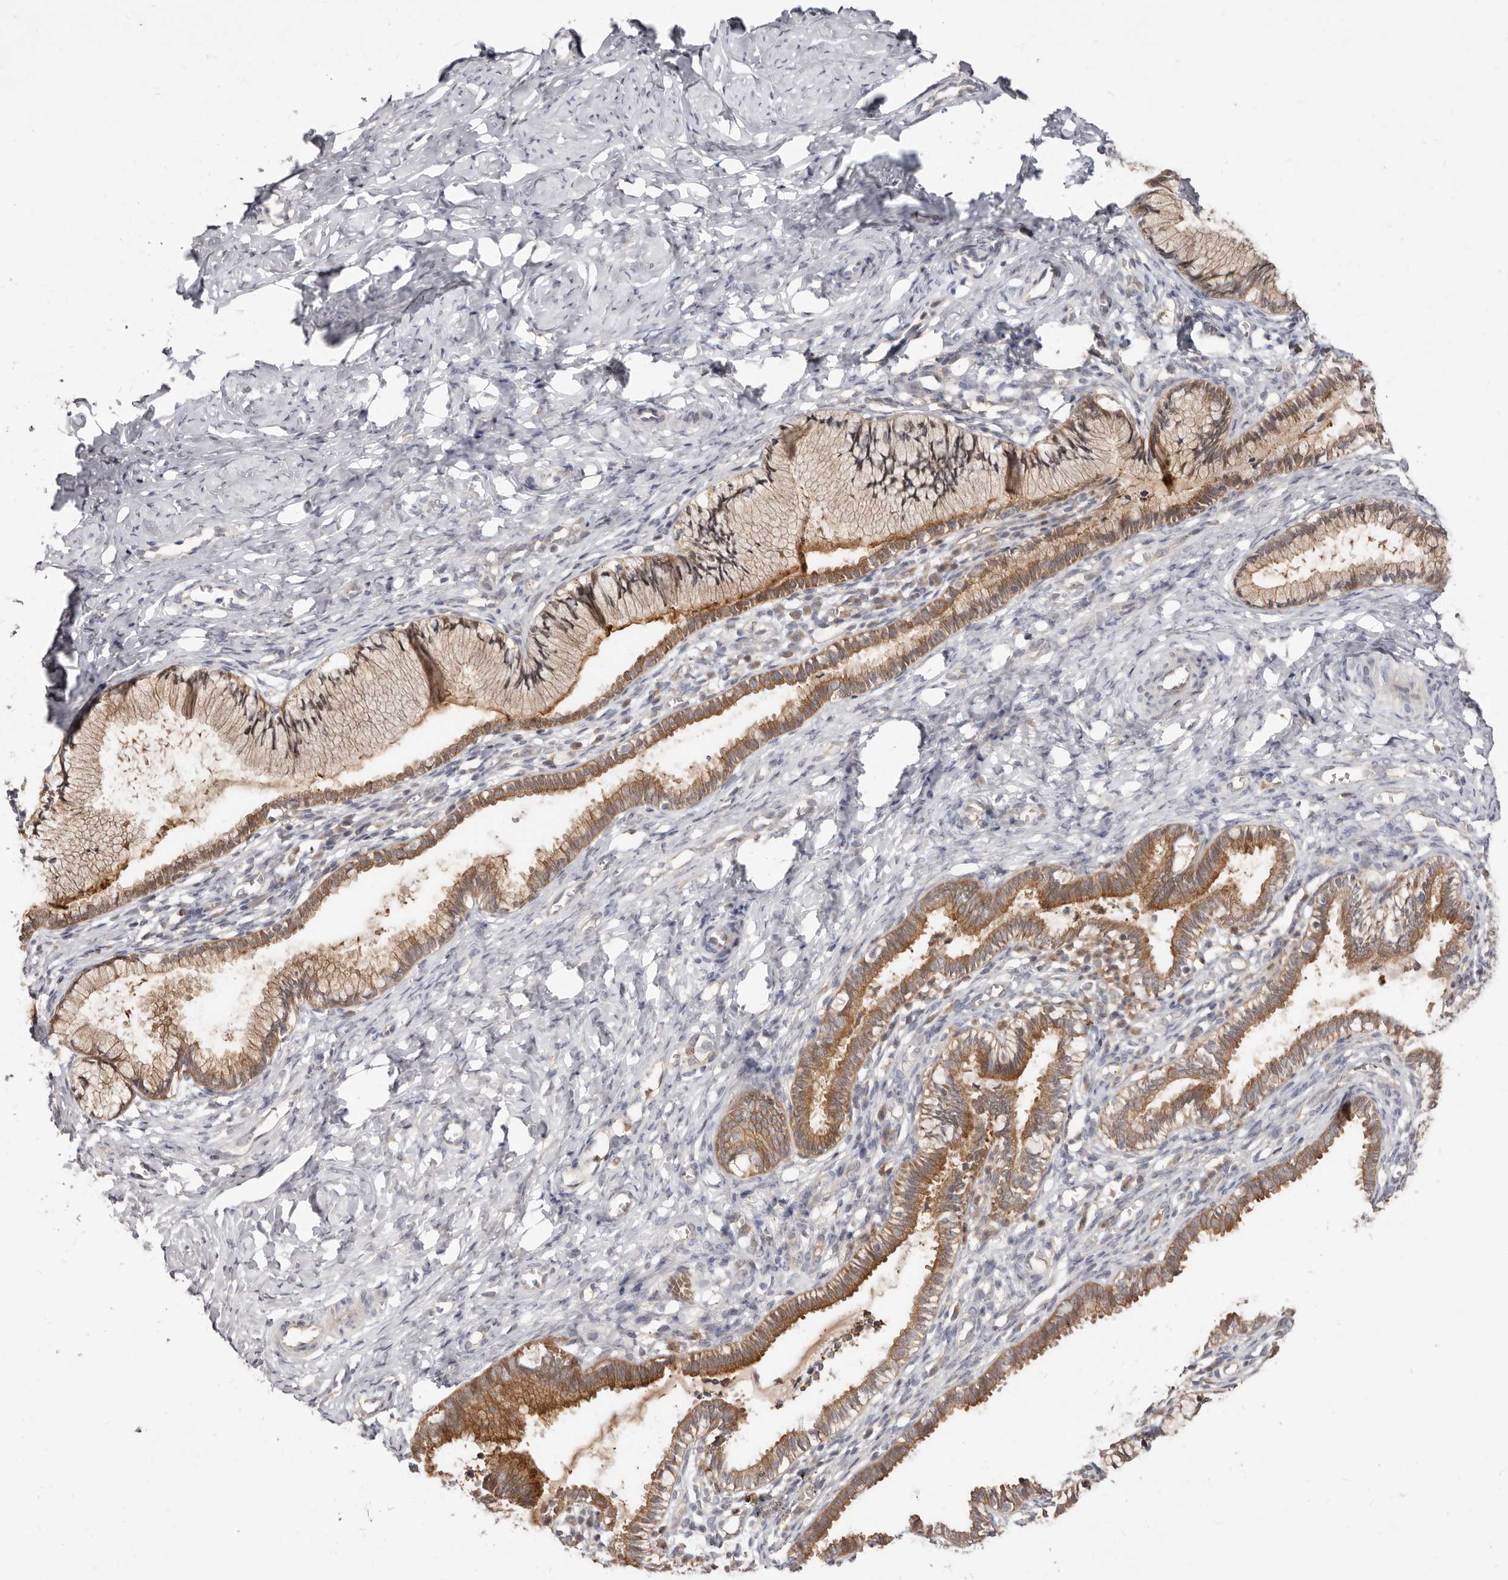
{"staining": {"intensity": "moderate", "quantity": ">75%", "location": "cytoplasmic/membranous"}, "tissue": "cervix", "cell_type": "Glandular cells", "image_type": "normal", "snomed": [{"axis": "morphology", "description": "Normal tissue, NOS"}, {"axis": "topography", "description": "Cervix"}], "caption": "Moderate cytoplasmic/membranous staining is seen in approximately >75% of glandular cells in benign cervix. (Brightfield microscopy of DAB IHC at high magnification).", "gene": "TC2N", "patient": {"sex": "female", "age": 27}}